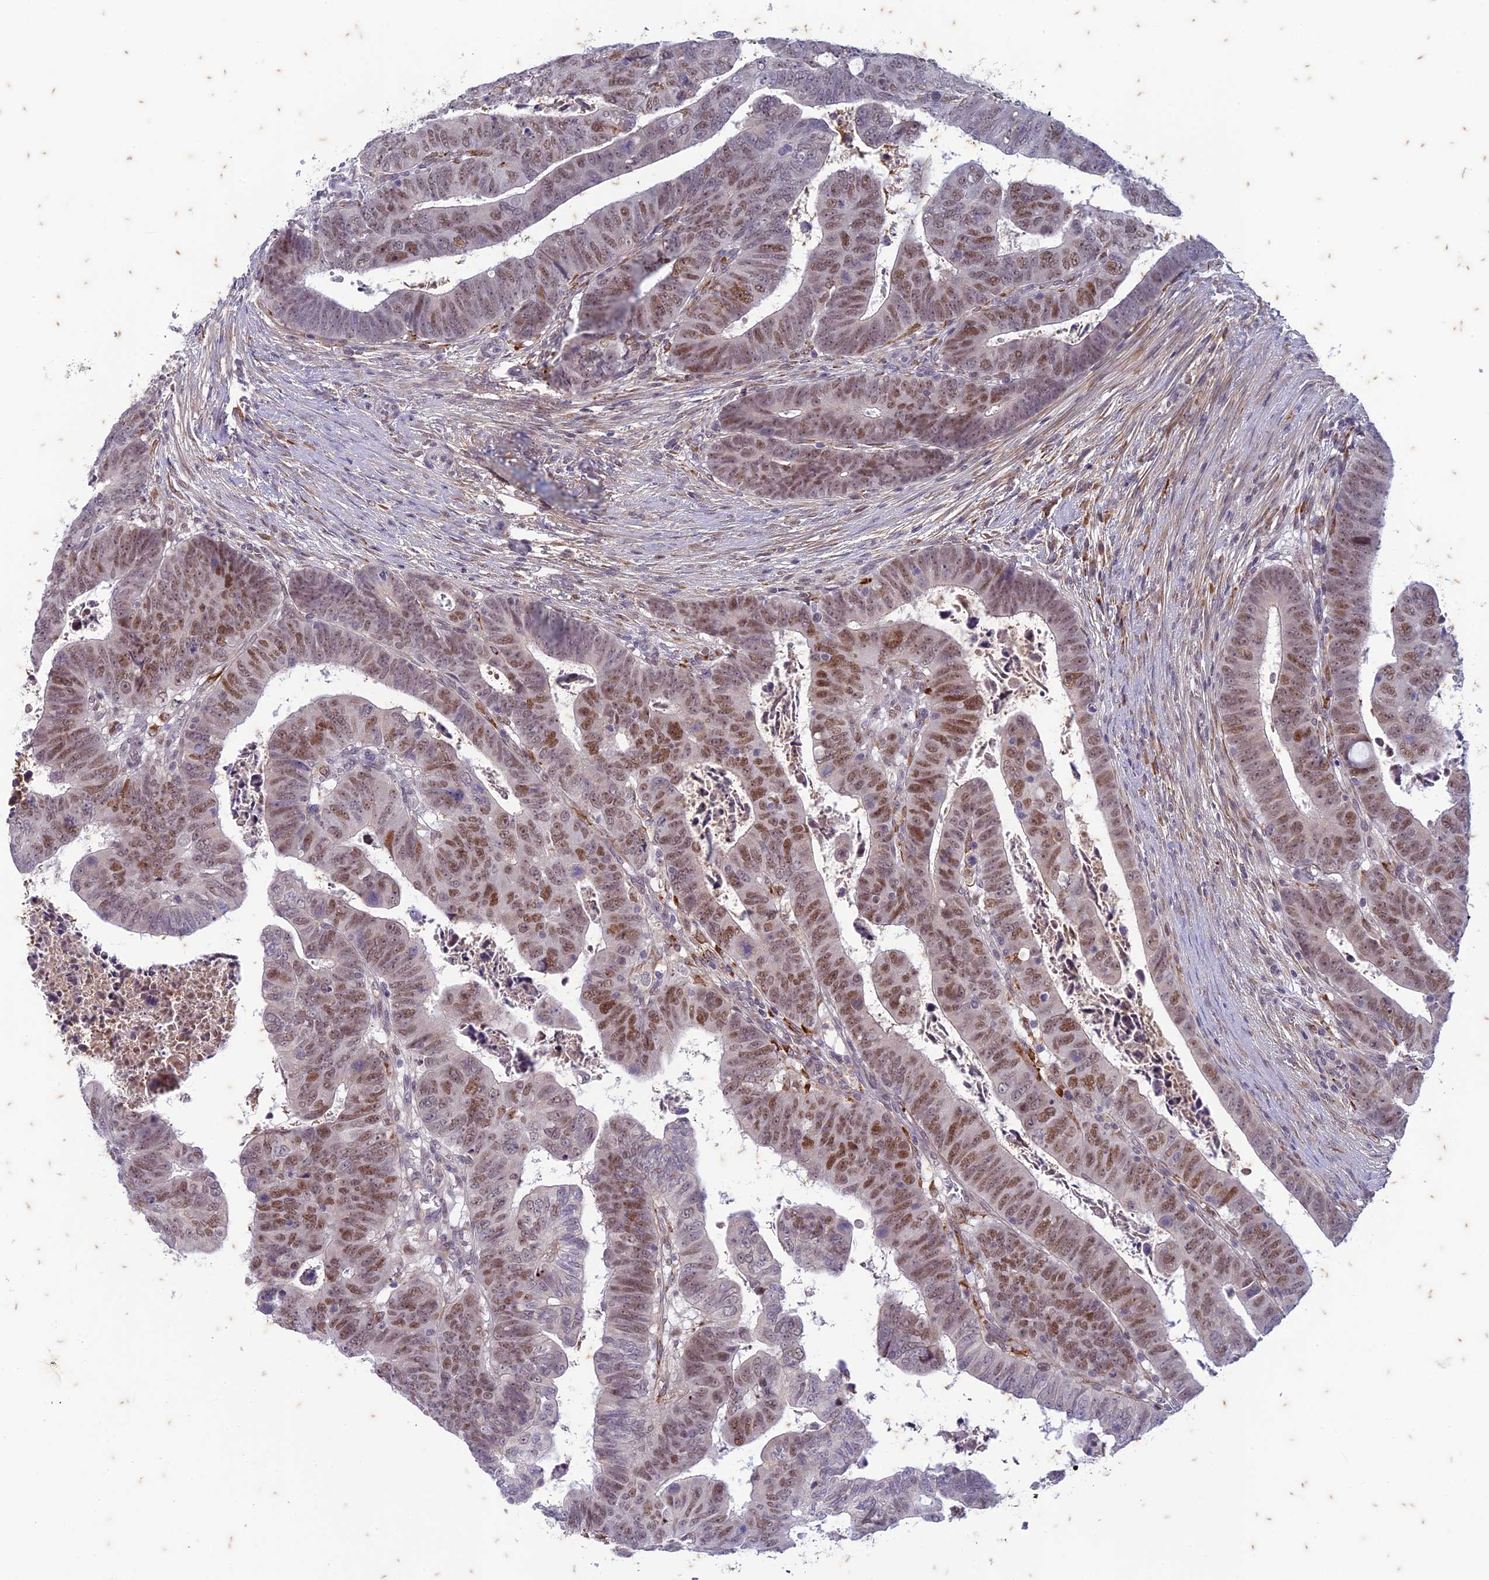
{"staining": {"intensity": "moderate", "quantity": ">75%", "location": "nuclear"}, "tissue": "colorectal cancer", "cell_type": "Tumor cells", "image_type": "cancer", "snomed": [{"axis": "morphology", "description": "Normal tissue, NOS"}, {"axis": "morphology", "description": "Adenocarcinoma, NOS"}, {"axis": "topography", "description": "Rectum"}], "caption": "Colorectal cancer (adenocarcinoma) stained for a protein demonstrates moderate nuclear positivity in tumor cells.", "gene": "PABPN1L", "patient": {"sex": "female", "age": 65}}